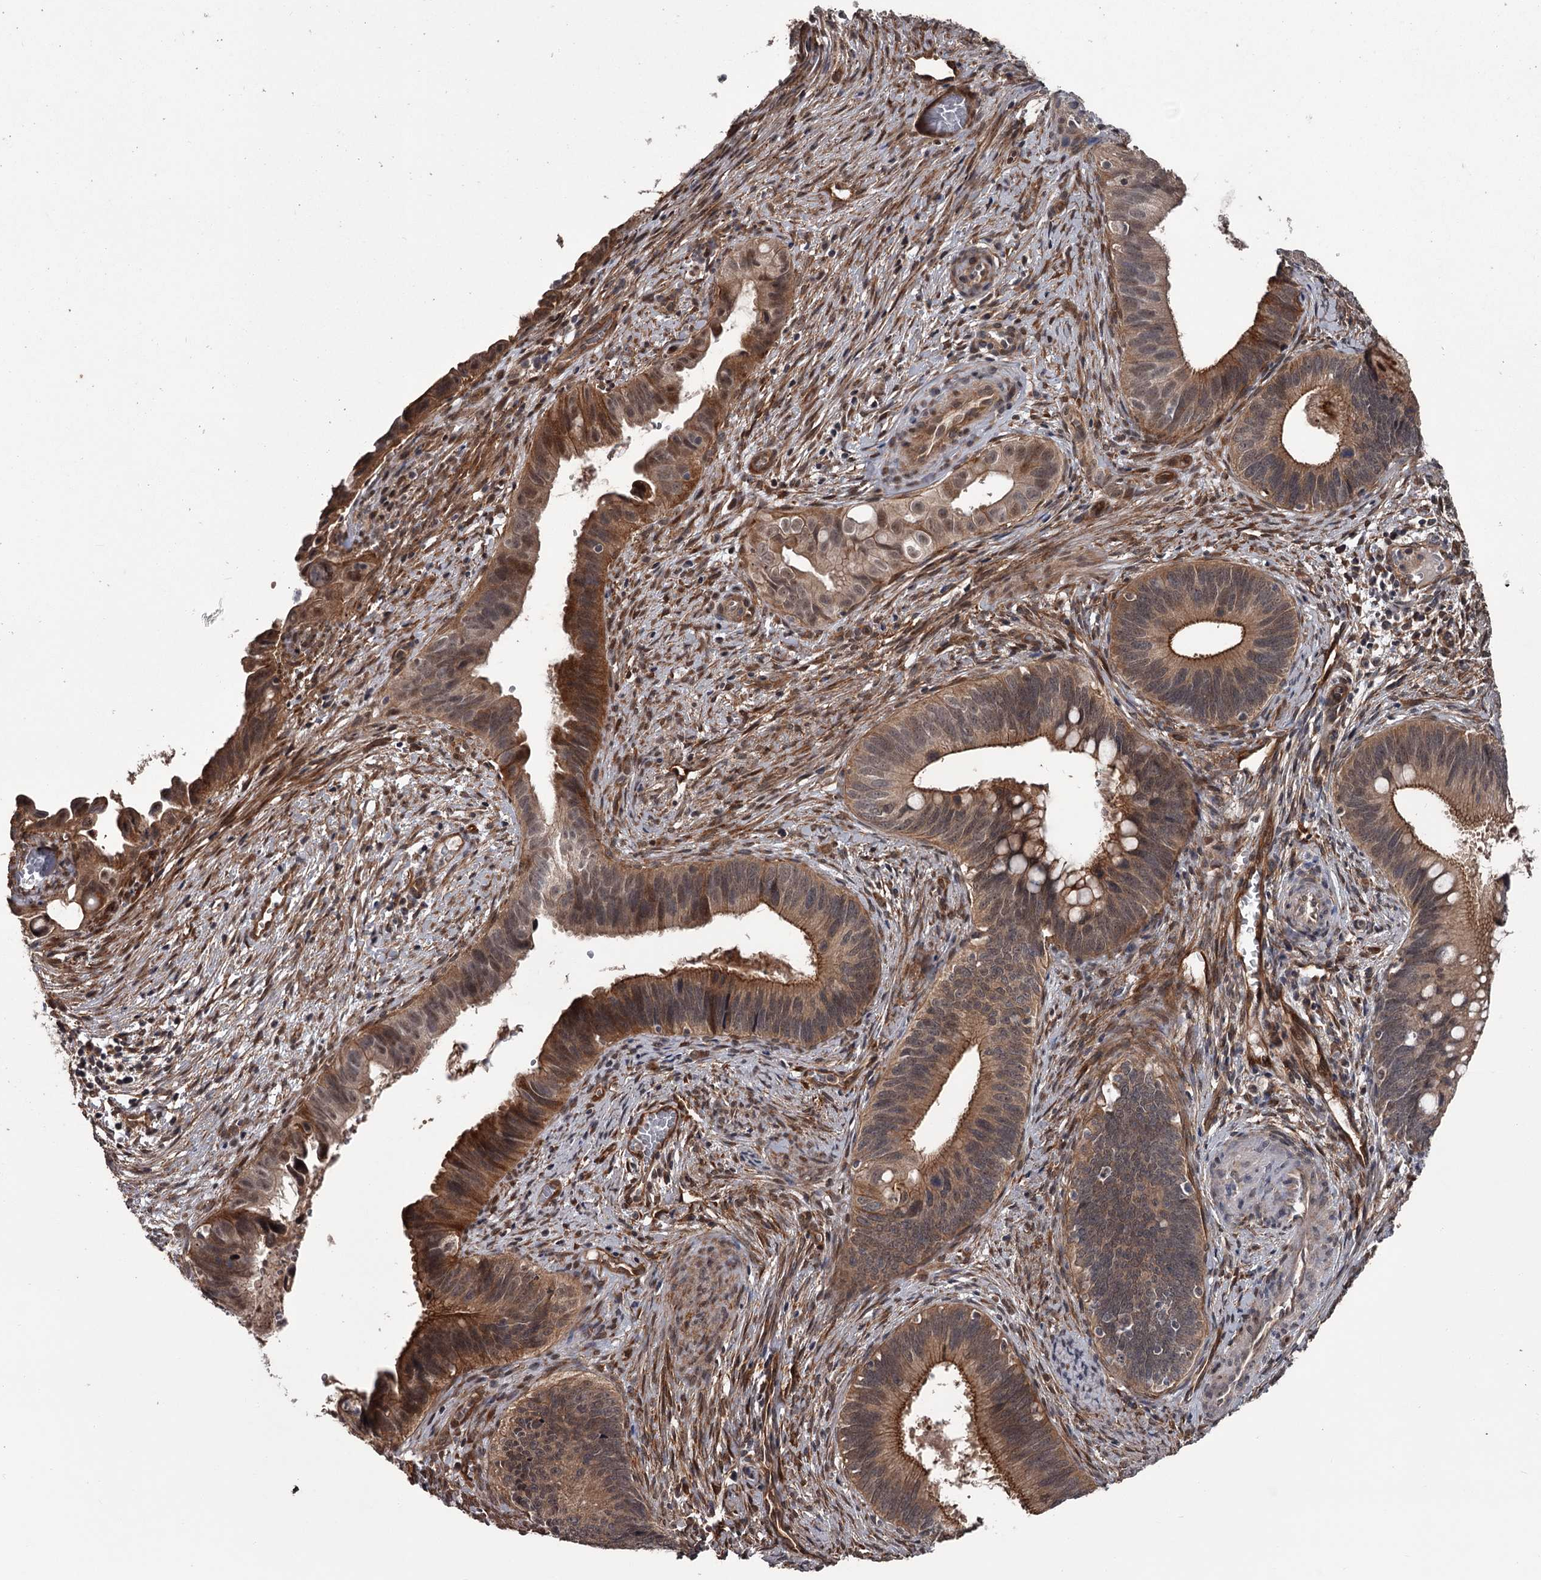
{"staining": {"intensity": "moderate", "quantity": ">75%", "location": "cytoplasmic/membranous"}, "tissue": "cervical cancer", "cell_type": "Tumor cells", "image_type": "cancer", "snomed": [{"axis": "morphology", "description": "Adenocarcinoma, NOS"}, {"axis": "topography", "description": "Cervix"}], "caption": "High-power microscopy captured an immunohistochemistry (IHC) histopathology image of cervical adenocarcinoma, revealing moderate cytoplasmic/membranous expression in about >75% of tumor cells.", "gene": "CDC42EP2", "patient": {"sex": "female", "age": 42}}